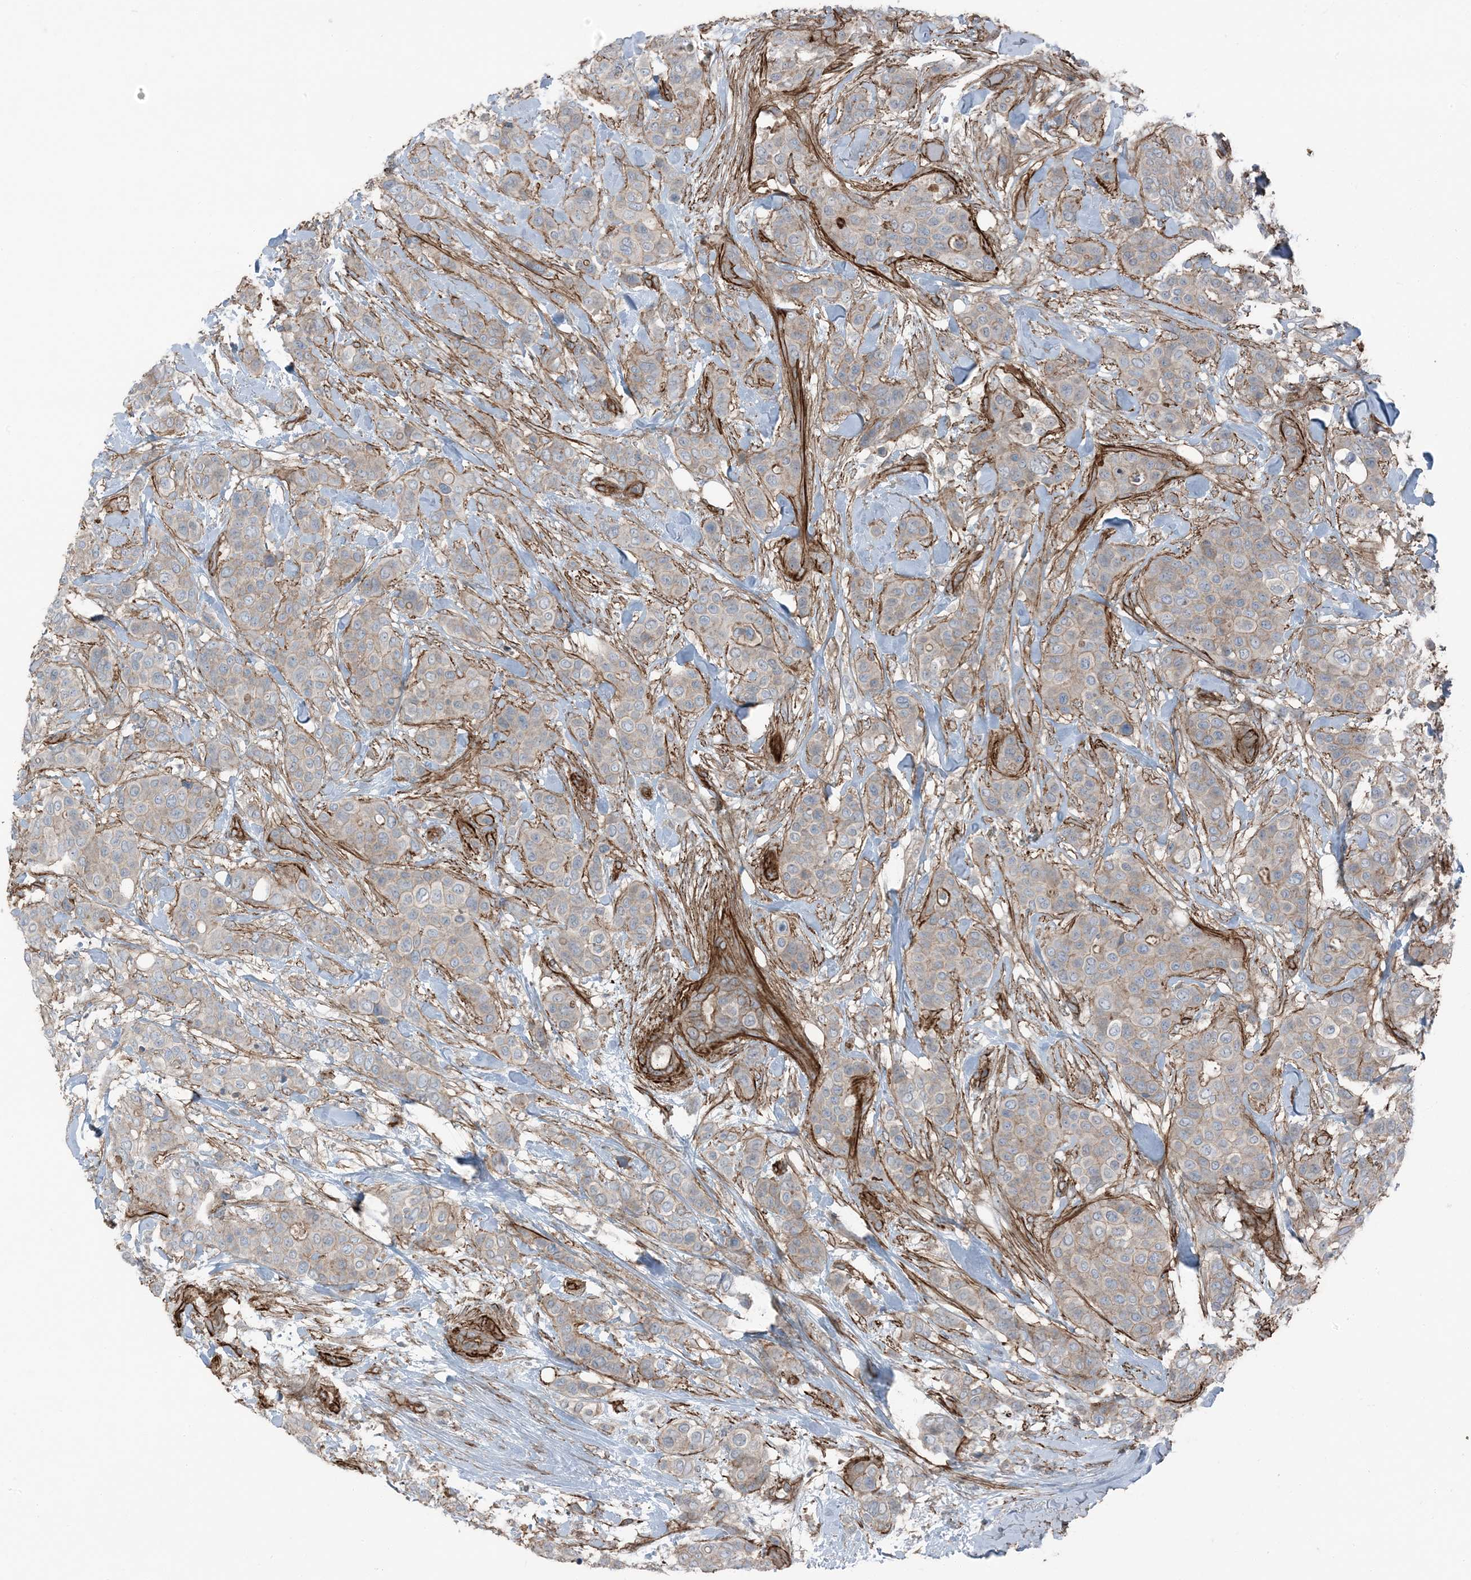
{"staining": {"intensity": "weak", "quantity": "<25%", "location": "cytoplasmic/membranous"}, "tissue": "breast cancer", "cell_type": "Tumor cells", "image_type": "cancer", "snomed": [{"axis": "morphology", "description": "Lobular carcinoma"}, {"axis": "topography", "description": "Breast"}], "caption": "The immunohistochemistry (IHC) image has no significant expression in tumor cells of breast lobular carcinoma tissue. (Immunohistochemistry, brightfield microscopy, high magnification).", "gene": "ZFP90", "patient": {"sex": "female", "age": 51}}